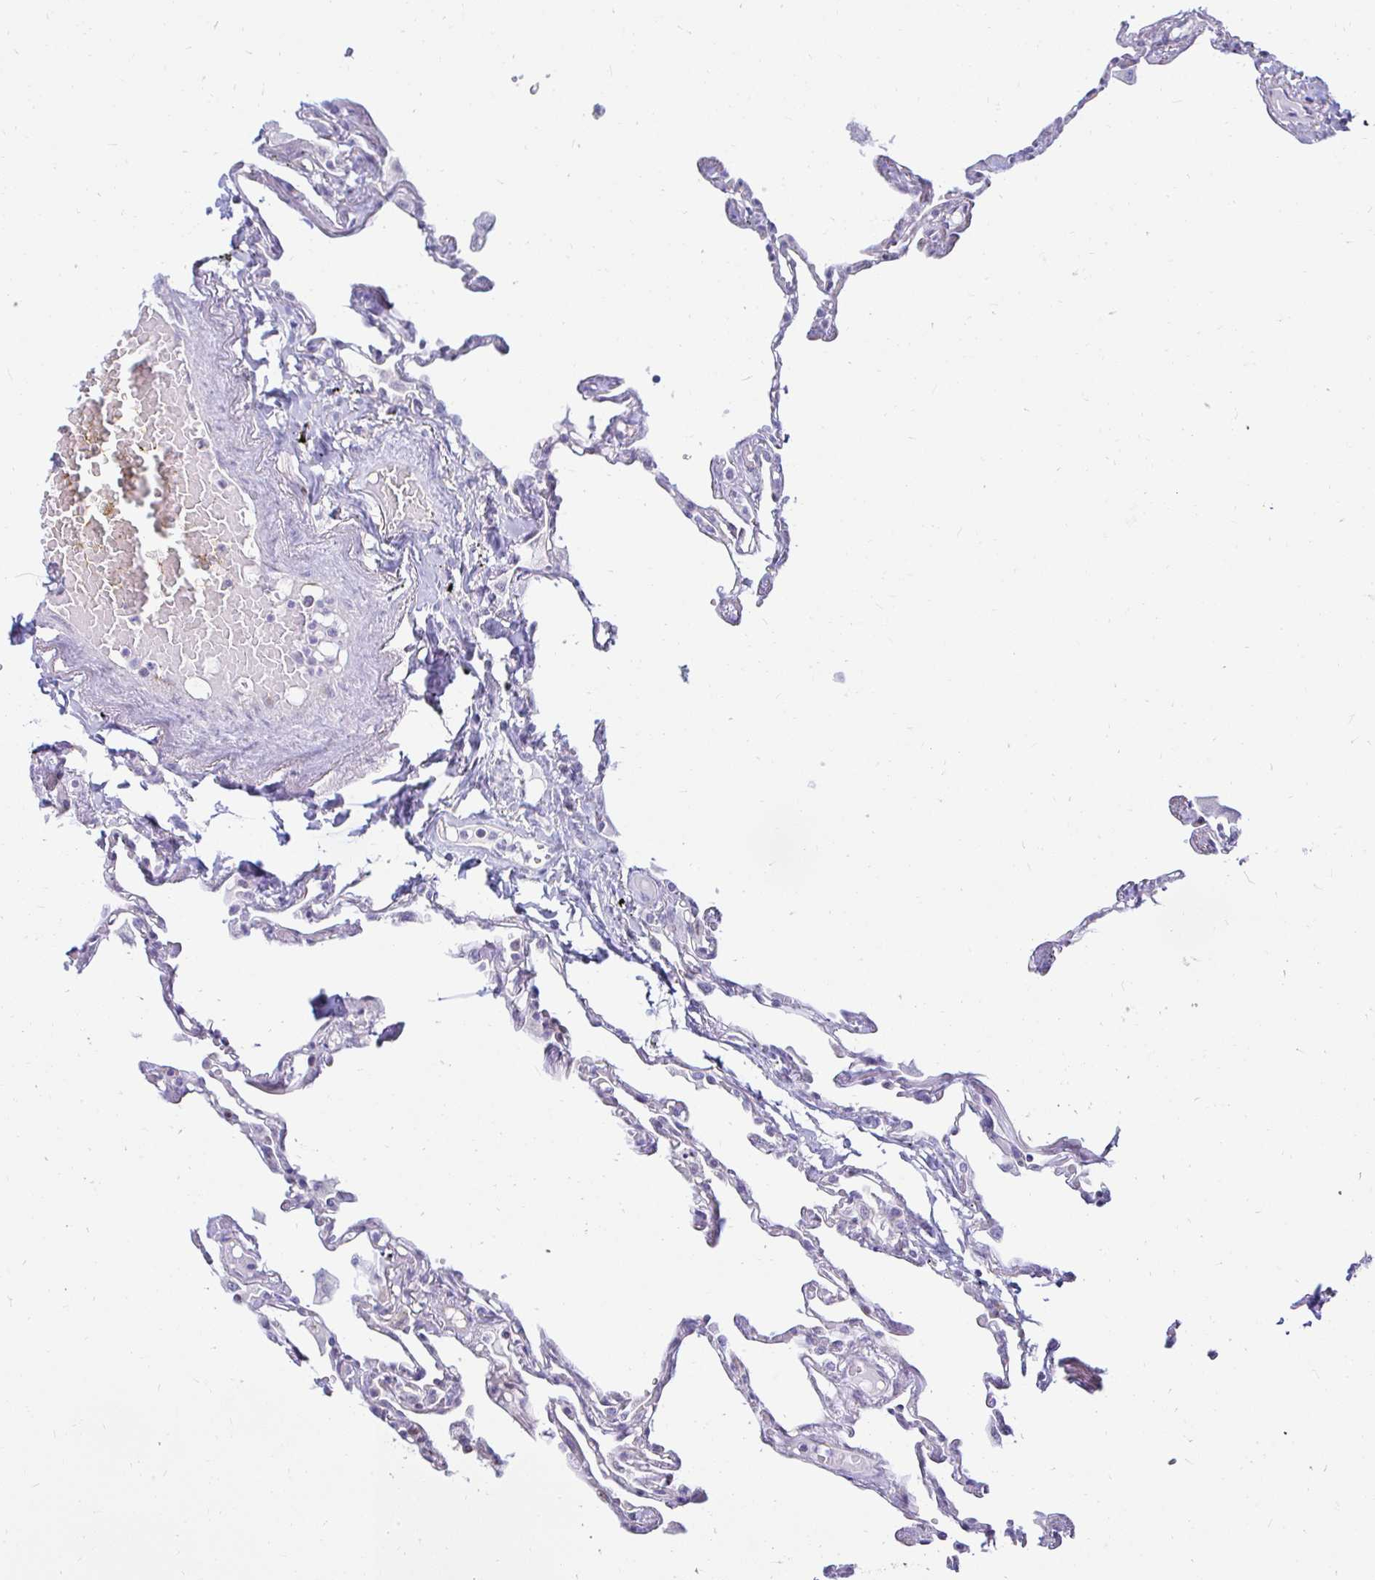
{"staining": {"intensity": "negative", "quantity": "none", "location": "none"}, "tissue": "lung", "cell_type": "Alveolar cells", "image_type": "normal", "snomed": [{"axis": "morphology", "description": "Normal tissue, NOS"}, {"axis": "topography", "description": "Lung"}], "caption": "This is an IHC histopathology image of unremarkable lung. There is no staining in alveolar cells.", "gene": "CAPSL", "patient": {"sex": "female", "age": 67}}